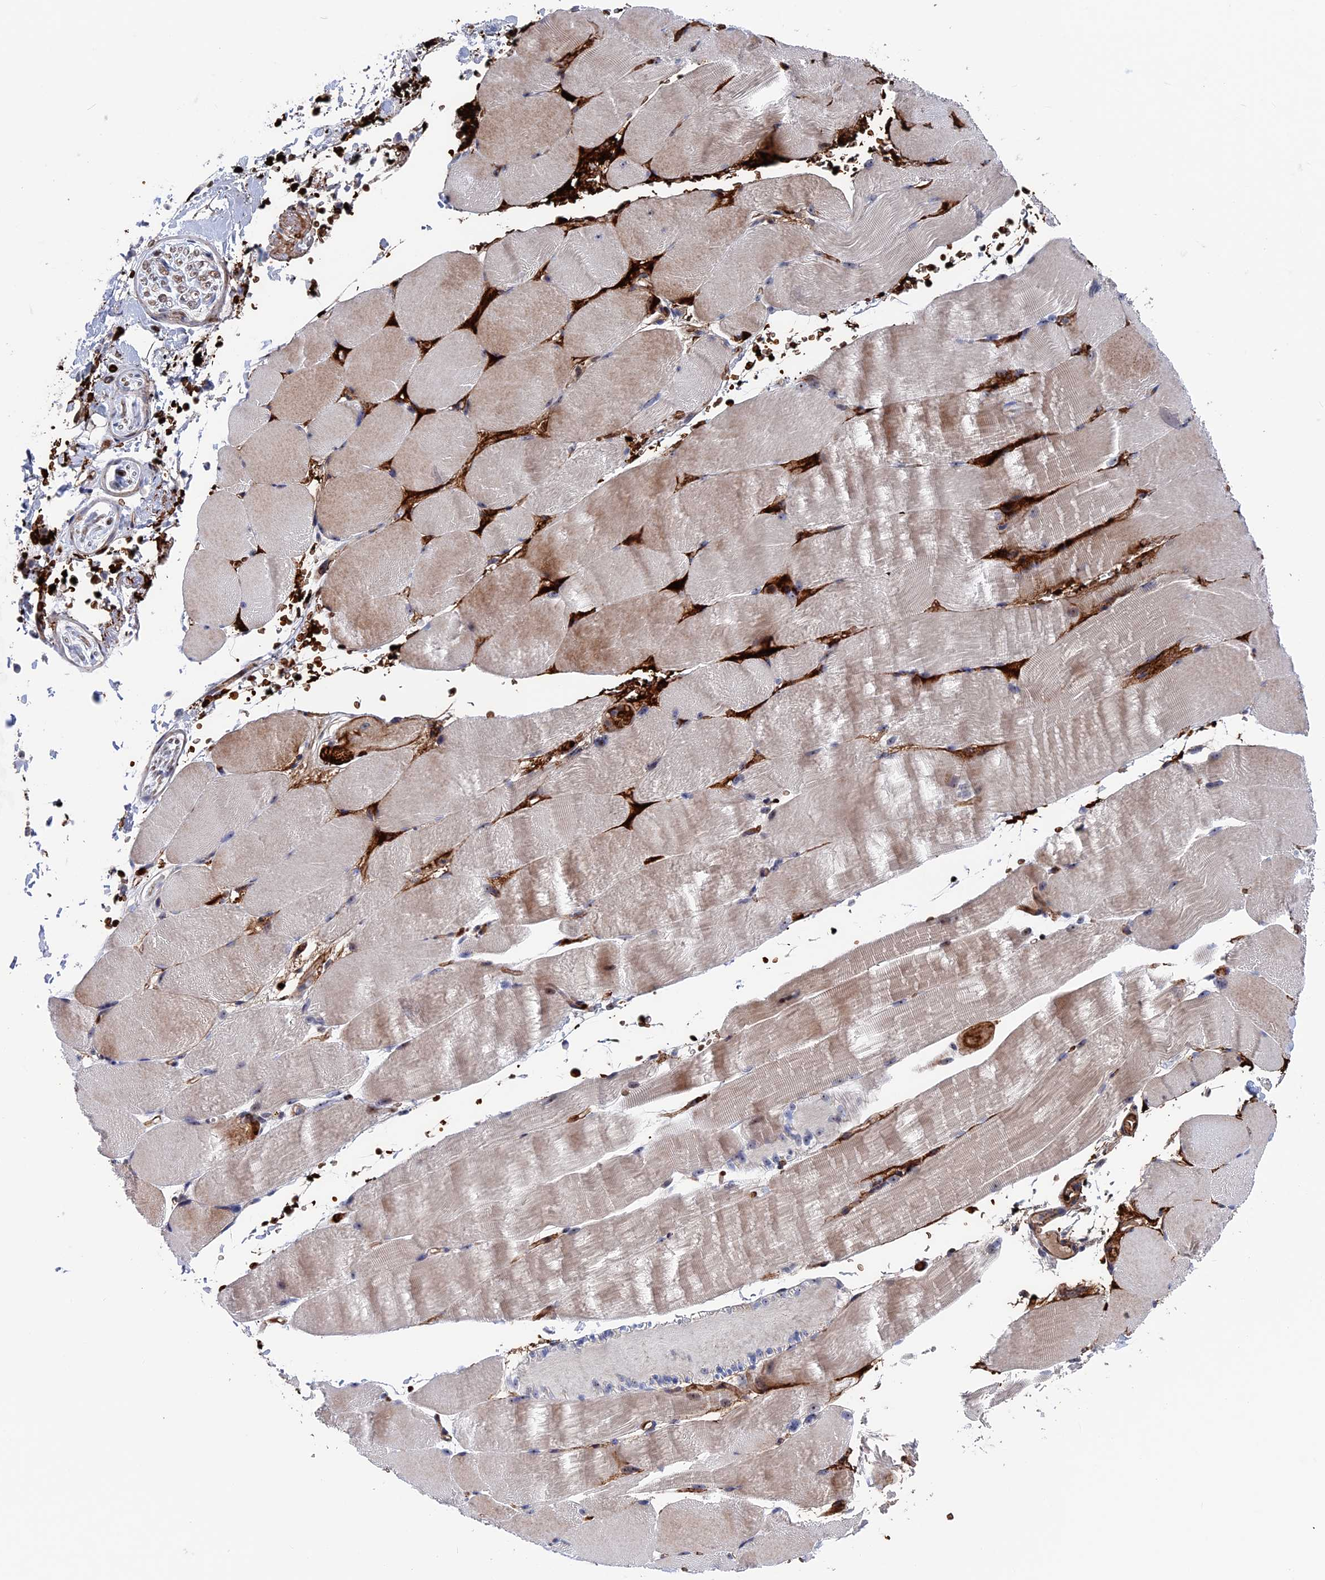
{"staining": {"intensity": "moderate", "quantity": "<25%", "location": "cytoplasmic/membranous,nuclear"}, "tissue": "skeletal muscle", "cell_type": "Myocytes", "image_type": "normal", "snomed": [{"axis": "morphology", "description": "Normal tissue, NOS"}, {"axis": "topography", "description": "Skeletal muscle"}, {"axis": "topography", "description": "Parathyroid gland"}], "caption": "DAB immunohistochemical staining of unremarkable skeletal muscle demonstrates moderate cytoplasmic/membranous,nuclear protein expression in approximately <25% of myocytes. (DAB (3,3'-diaminobenzidine) IHC with brightfield microscopy, high magnification).", "gene": "EXOSC9", "patient": {"sex": "female", "age": 37}}